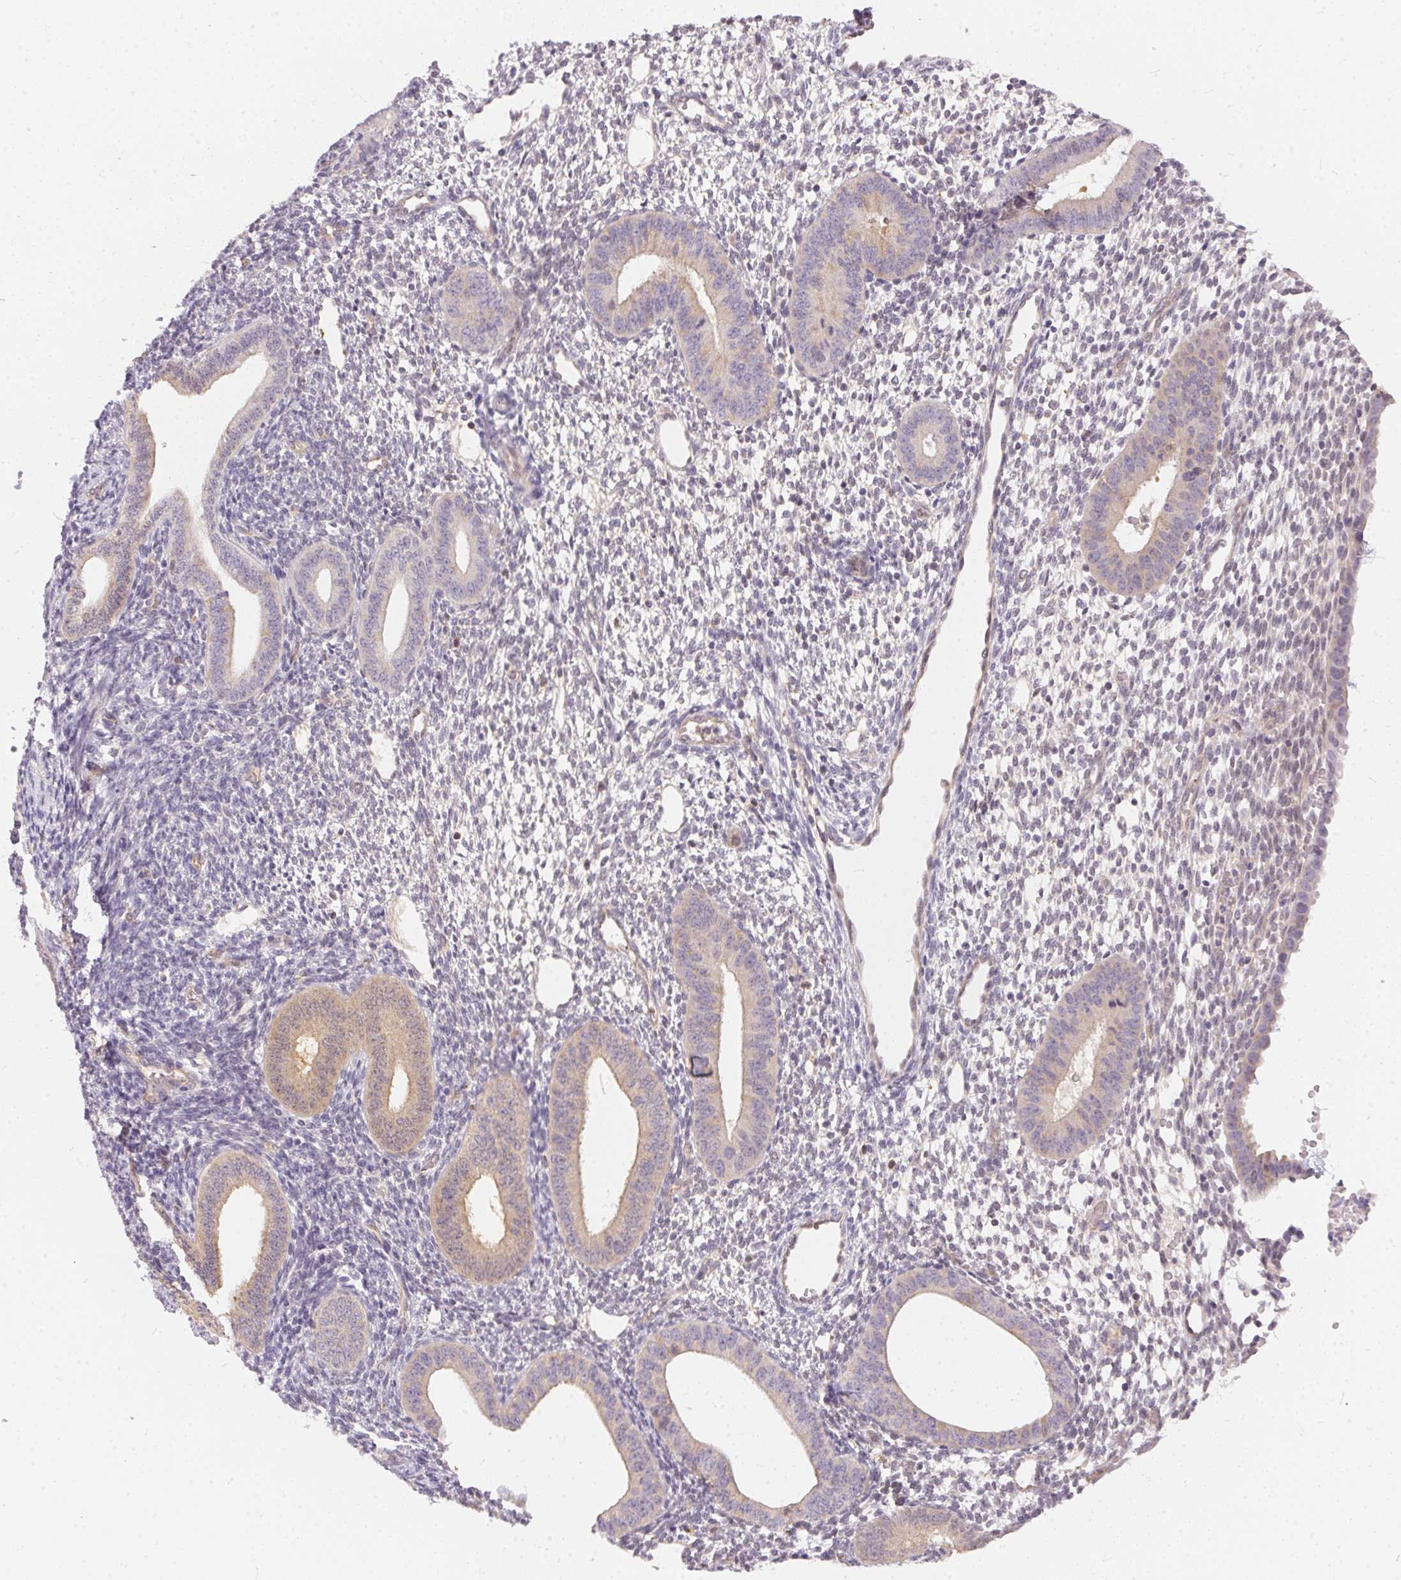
{"staining": {"intensity": "negative", "quantity": "none", "location": "none"}, "tissue": "endometrium", "cell_type": "Cells in endometrial stroma", "image_type": "normal", "snomed": [{"axis": "morphology", "description": "Normal tissue, NOS"}, {"axis": "topography", "description": "Endometrium"}], "caption": "IHC micrograph of normal endometrium: human endometrium stained with DAB displays no significant protein expression in cells in endometrial stroma.", "gene": "BLMH", "patient": {"sex": "female", "age": 40}}